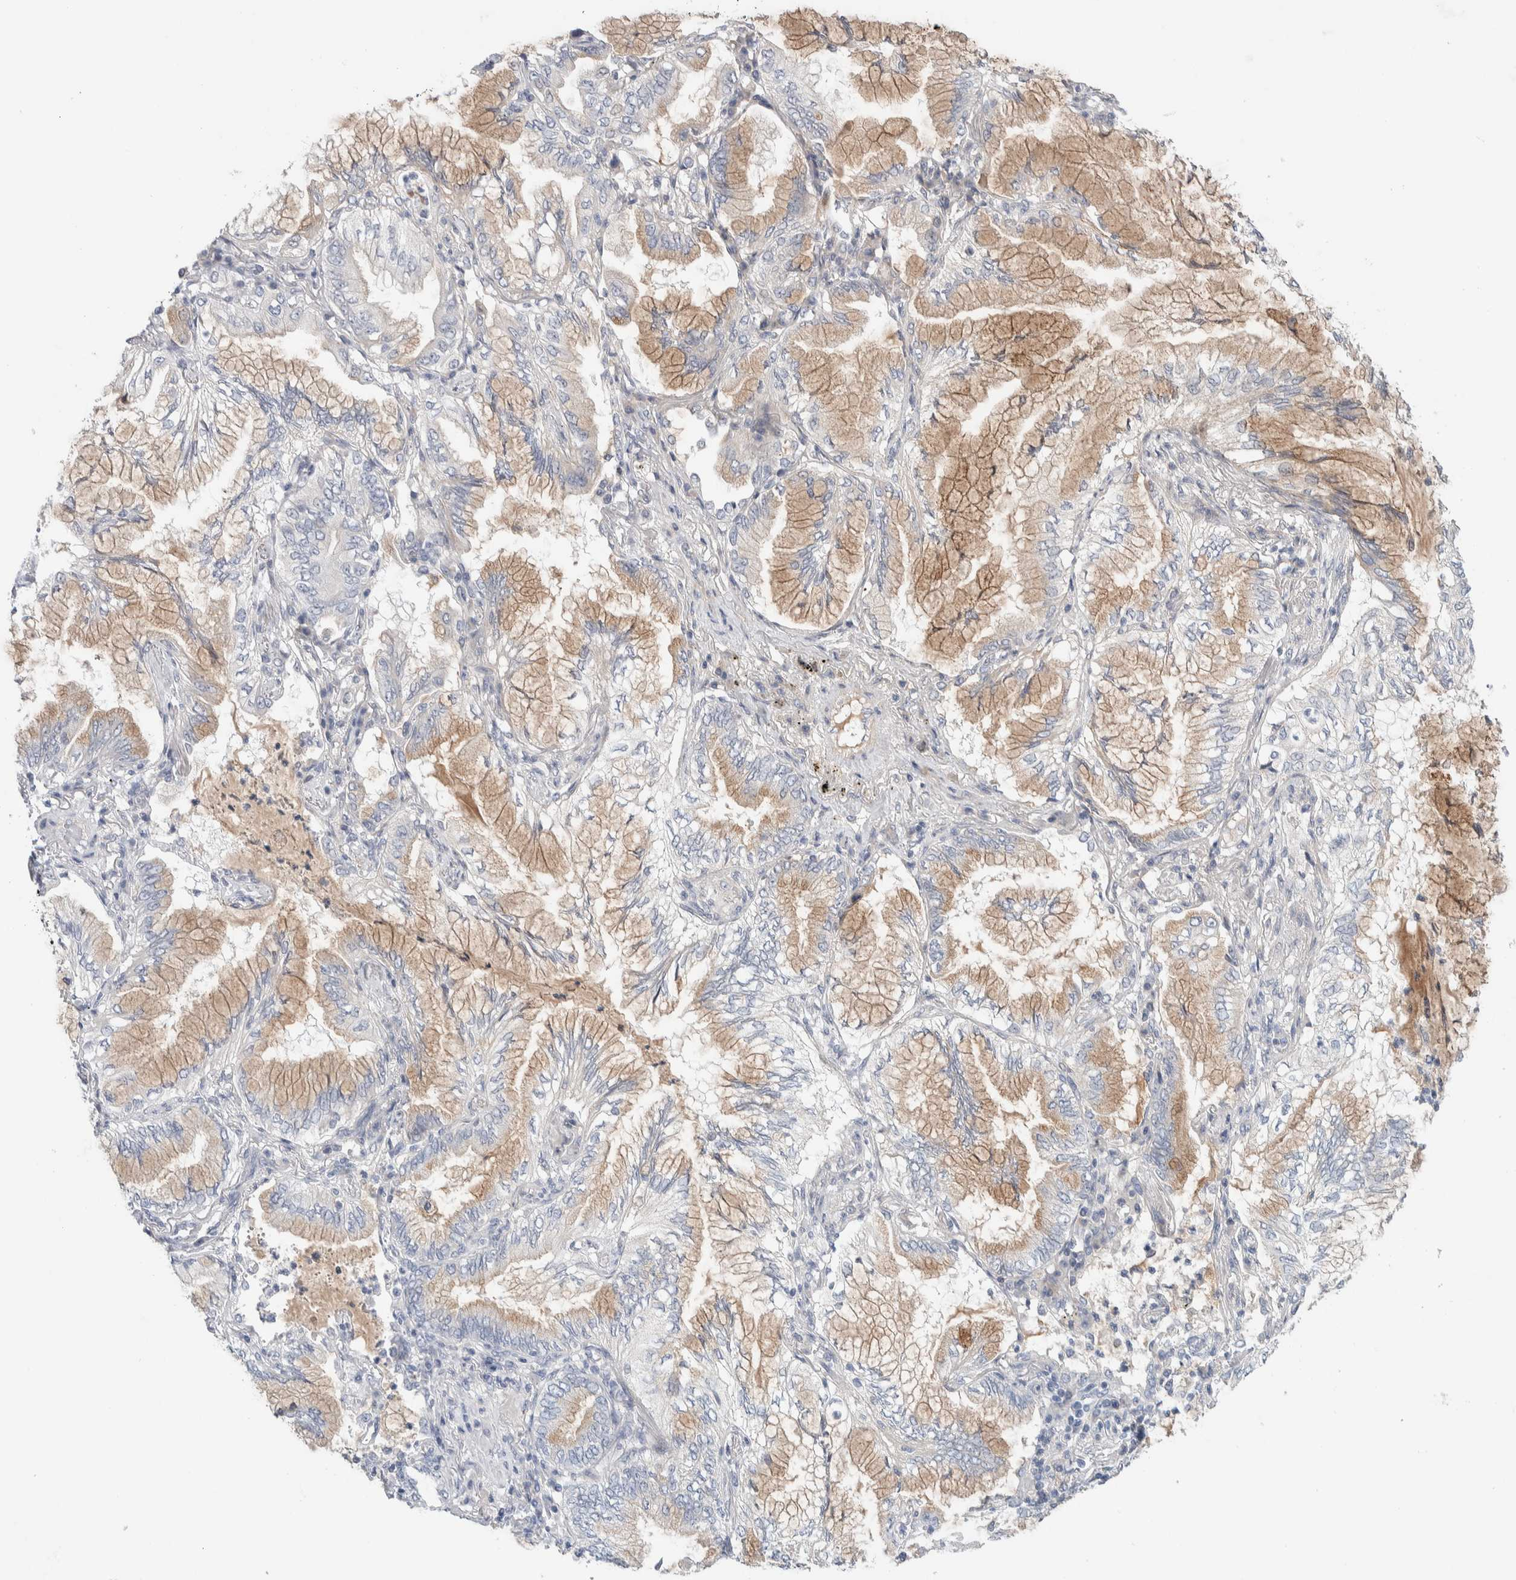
{"staining": {"intensity": "moderate", "quantity": "25%-75%", "location": "cytoplasmic/membranous"}, "tissue": "lung cancer", "cell_type": "Tumor cells", "image_type": "cancer", "snomed": [{"axis": "morphology", "description": "Adenocarcinoma, NOS"}, {"axis": "topography", "description": "Lung"}], "caption": "Brown immunohistochemical staining in human lung cancer (adenocarcinoma) exhibits moderate cytoplasmic/membranous staining in approximately 25%-75% of tumor cells. The protein of interest is shown in brown color, while the nuclei are stained blue.", "gene": "PRDM15", "patient": {"sex": "female", "age": 70}}